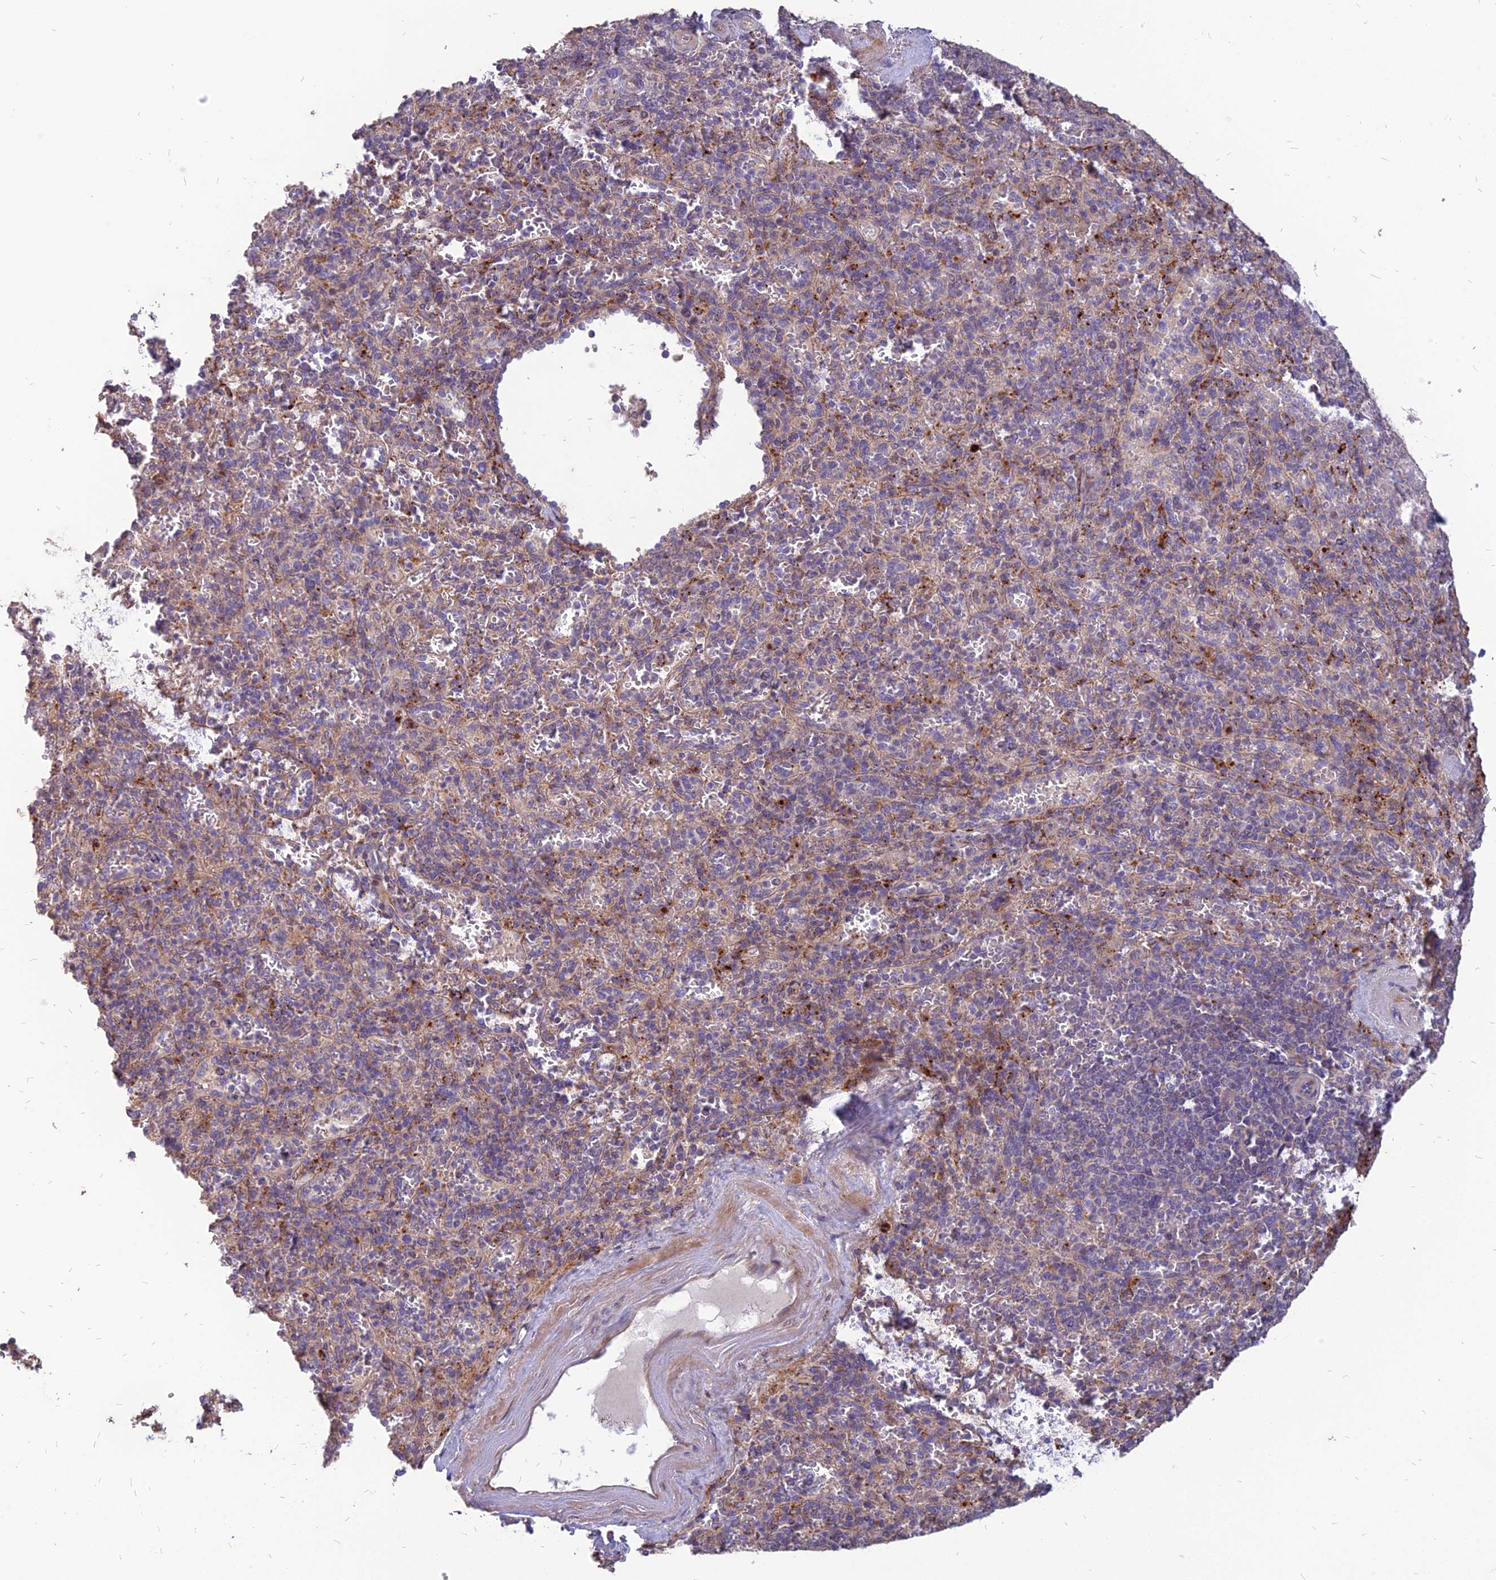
{"staining": {"intensity": "moderate", "quantity": "<25%", "location": "cytoplasmic/membranous"}, "tissue": "spleen", "cell_type": "Cells in red pulp", "image_type": "normal", "snomed": [{"axis": "morphology", "description": "Normal tissue, NOS"}, {"axis": "topography", "description": "Spleen"}], "caption": "A photomicrograph of spleen stained for a protein displays moderate cytoplasmic/membranous brown staining in cells in red pulp. (IHC, brightfield microscopy, high magnification).", "gene": "ST3GAL6", "patient": {"sex": "male", "age": 82}}